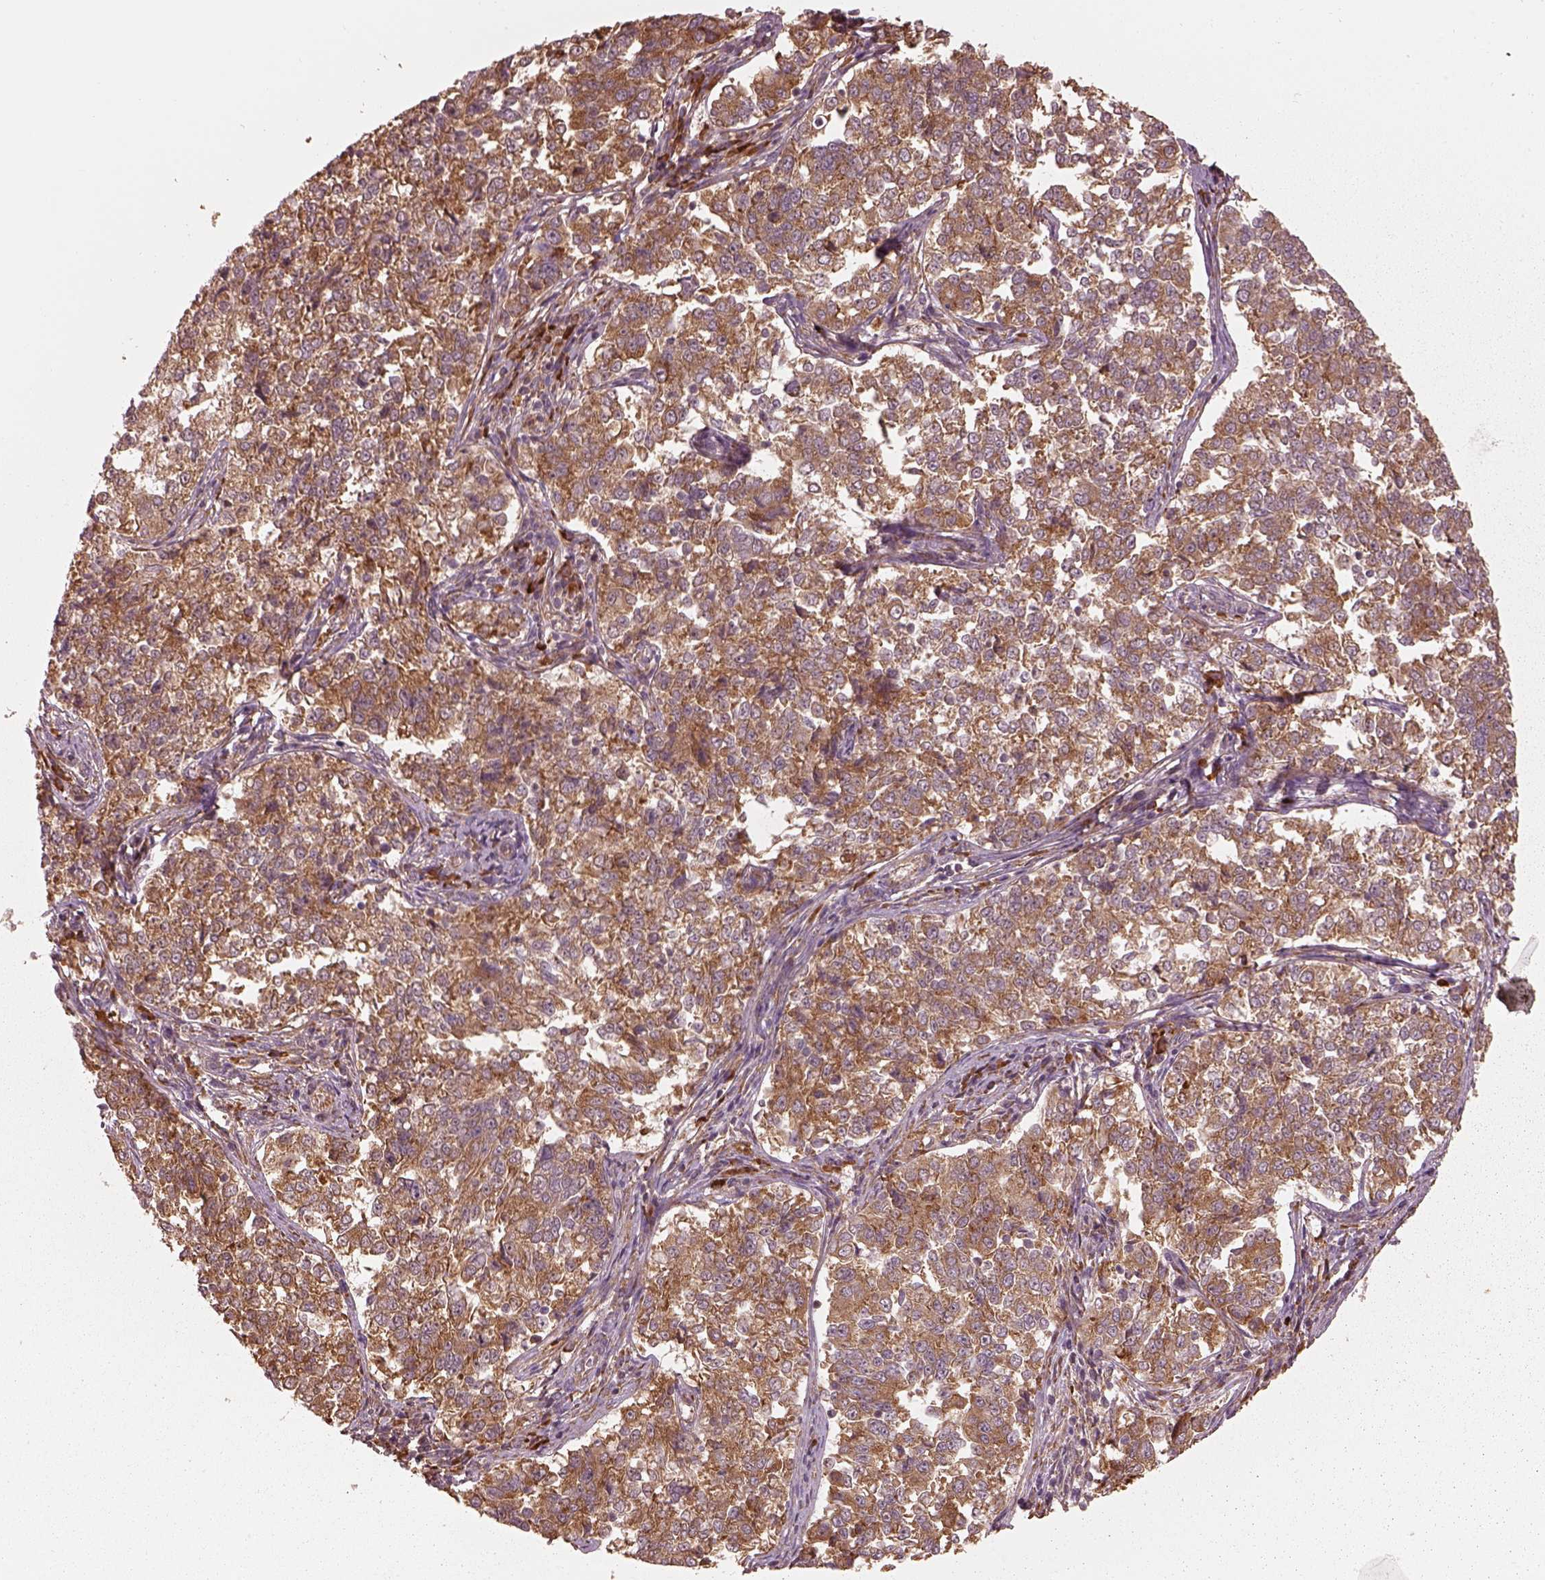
{"staining": {"intensity": "moderate", "quantity": ">75%", "location": "cytoplasmic/membranous"}, "tissue": "endometrial cancer", "cell_type": "Tumor cells", "image_type": "cancer", "snomed": [{"axis": "morphology", "description": "Adenocarcinoma, NOS"}, {"axis": "topography", "description": "Endometrium"}], "caption": "Human endometrial cancer stained for a protein (brown) displays moderate cytoplasmic/membranous positive staining in approximately >75% of tumor cells.", "gene": "RPS5", "patient": {"sex": "female", "age": 43}}